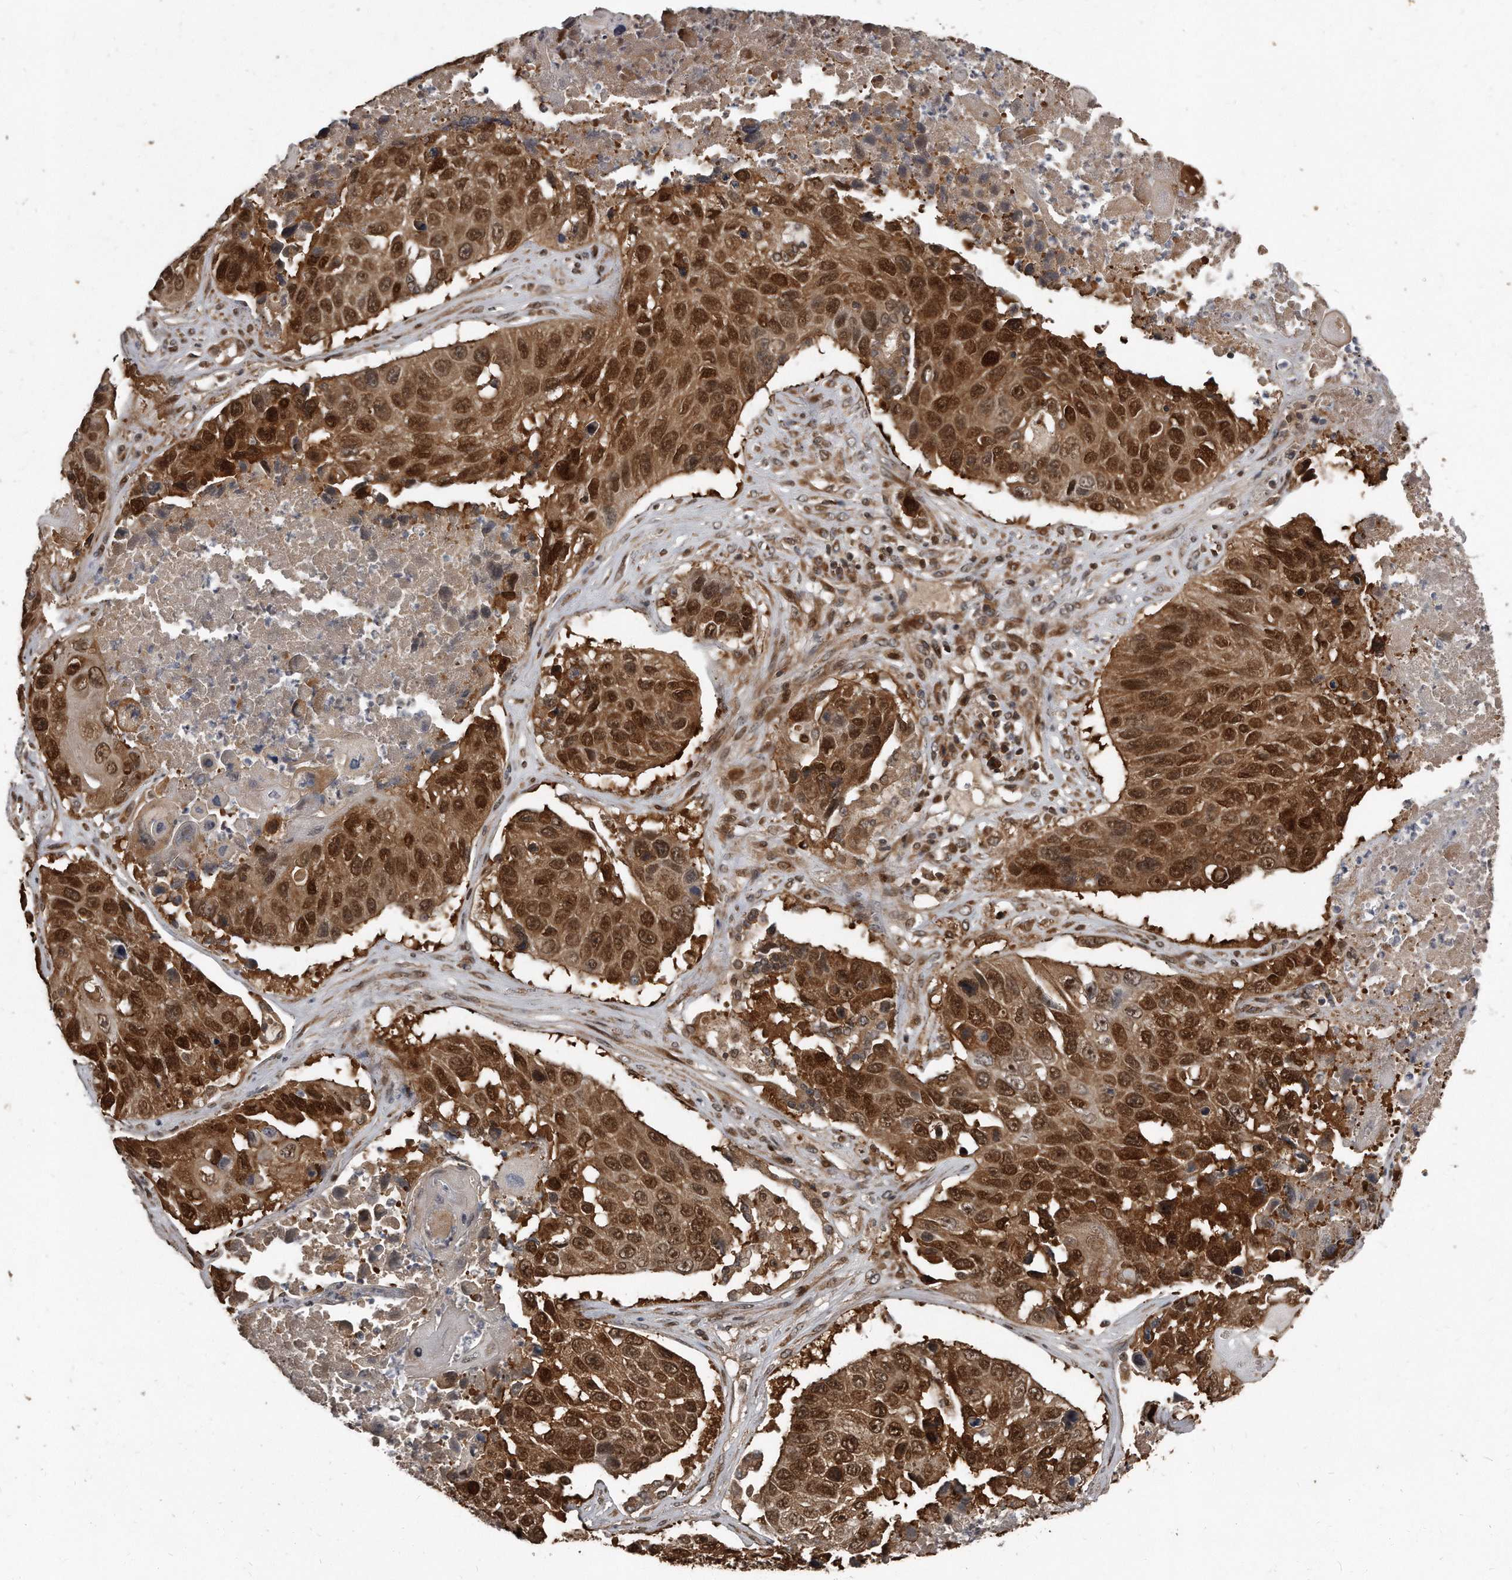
{"staining": {"intensity": "strong", "quantity": ">75%", "location": "cytoplasmic/membranous,nuclear"}, "tissue": "lung cancer", "cell_type": "Tumor cells", "image_type": "cancer", "snomed": [{"axis": "morphology", "description": "Squamous cell carcinoma, NOS"}, {"axis": "topography", "description": "Lung"}], "caption": "There is high levels of strong cytoplasmic/membranous and nuclear staining in tumor cells of lung squamous cell carcinoma, as demonstrated by immunohistochemical staining (brown color).", "gene": "GCH1", "patient": {"sex": "male", "age": 61}}